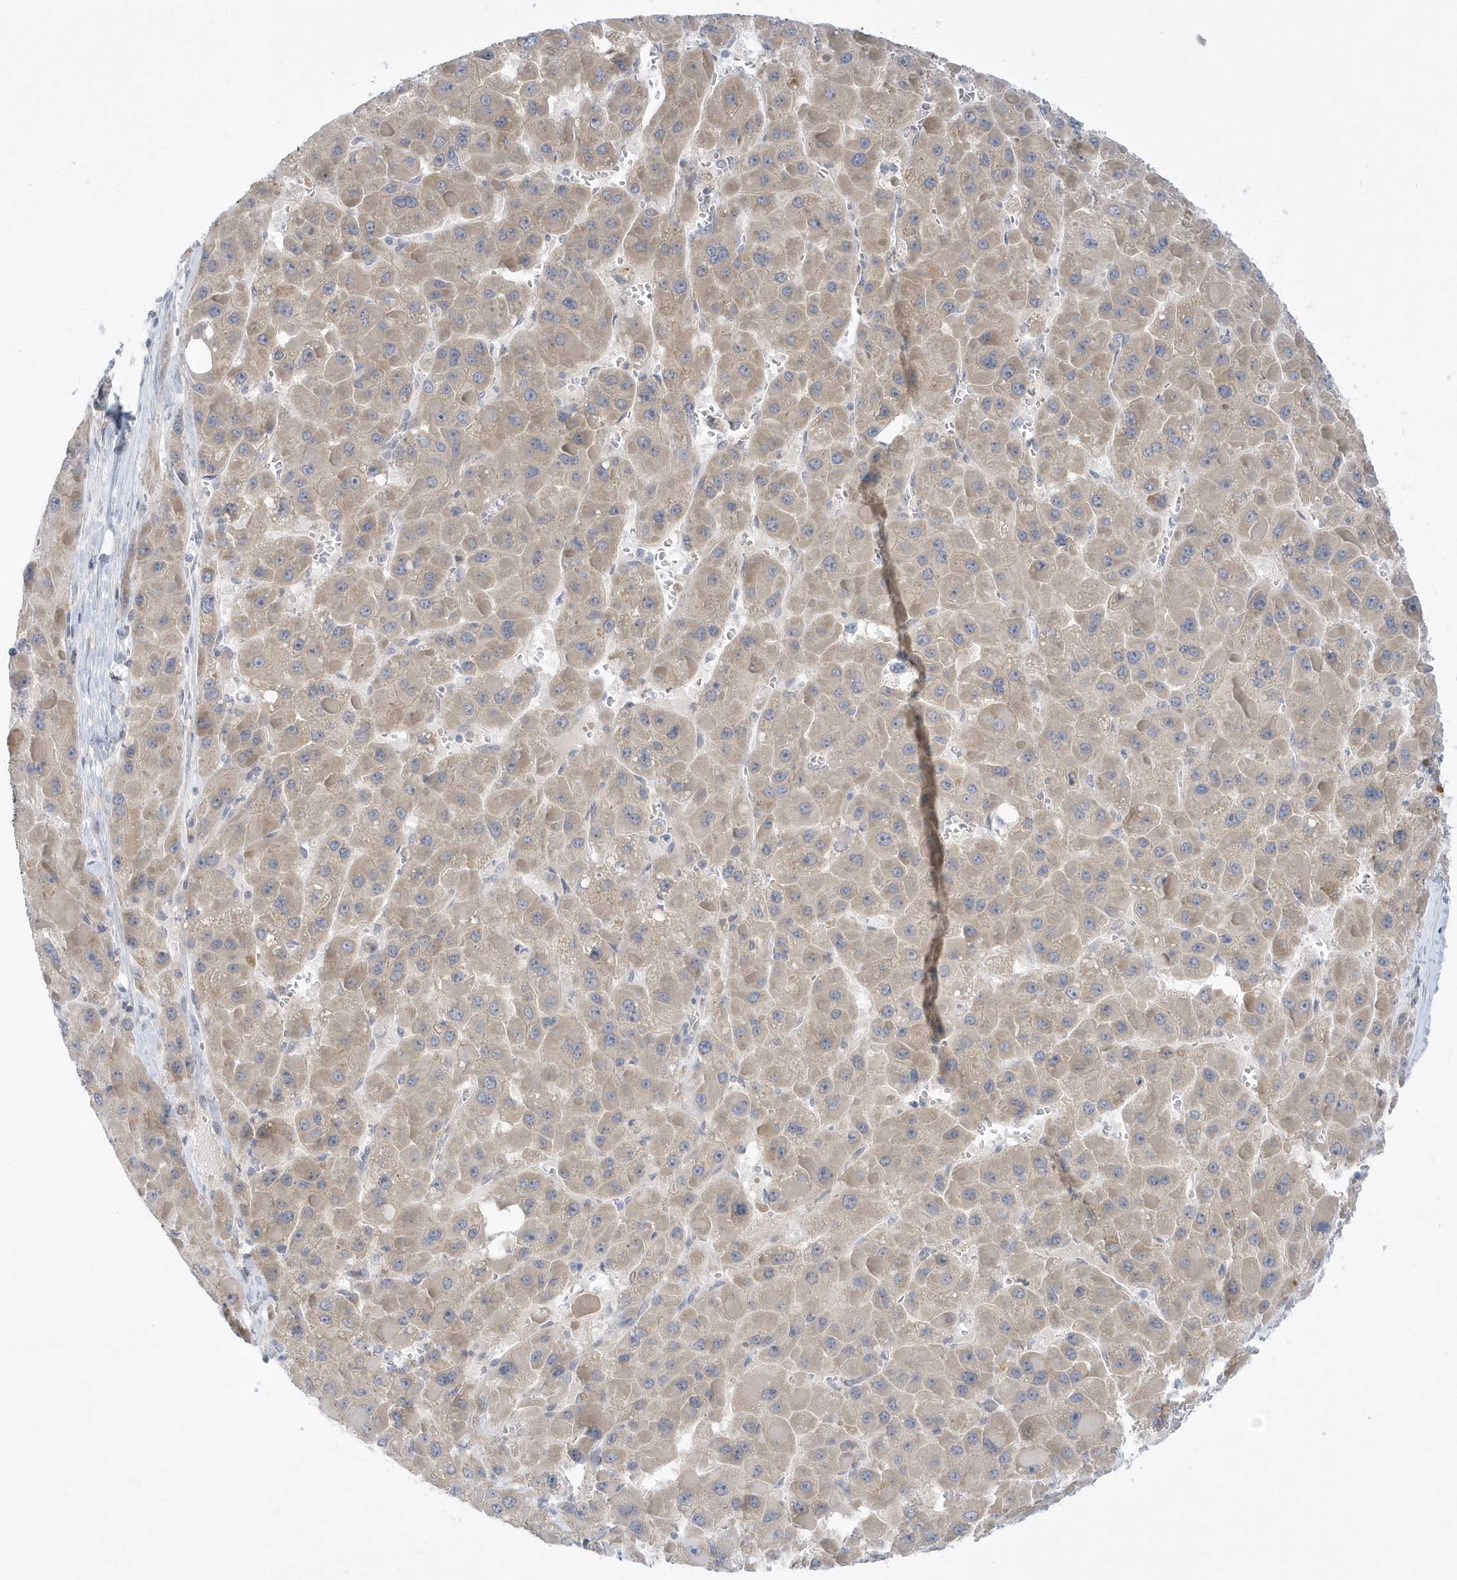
{"staining": {"intensity": "weak", "quantity": ">75%", "location": "cytoplasmic/membranous"}, "tissue": "liver cancer", "cell_type": "Tumor cells", "image_type": "cancer", "snomed": [{"axis": "morphology", "description": "Carcinoma, Hepatocellular, NOS"}, {"axis": "topography", "description": "Liver"}], "caption": "Hepatocellular carcinoma (liver) stained for a protein demonstrates weak cytoplasmic/membranous positivity in tumor cells. The protein is shown in brown color, while the nuclei are stained blue.", "gene": "ZC3H12D", "patient": {"sex": "female", "age": 73}}